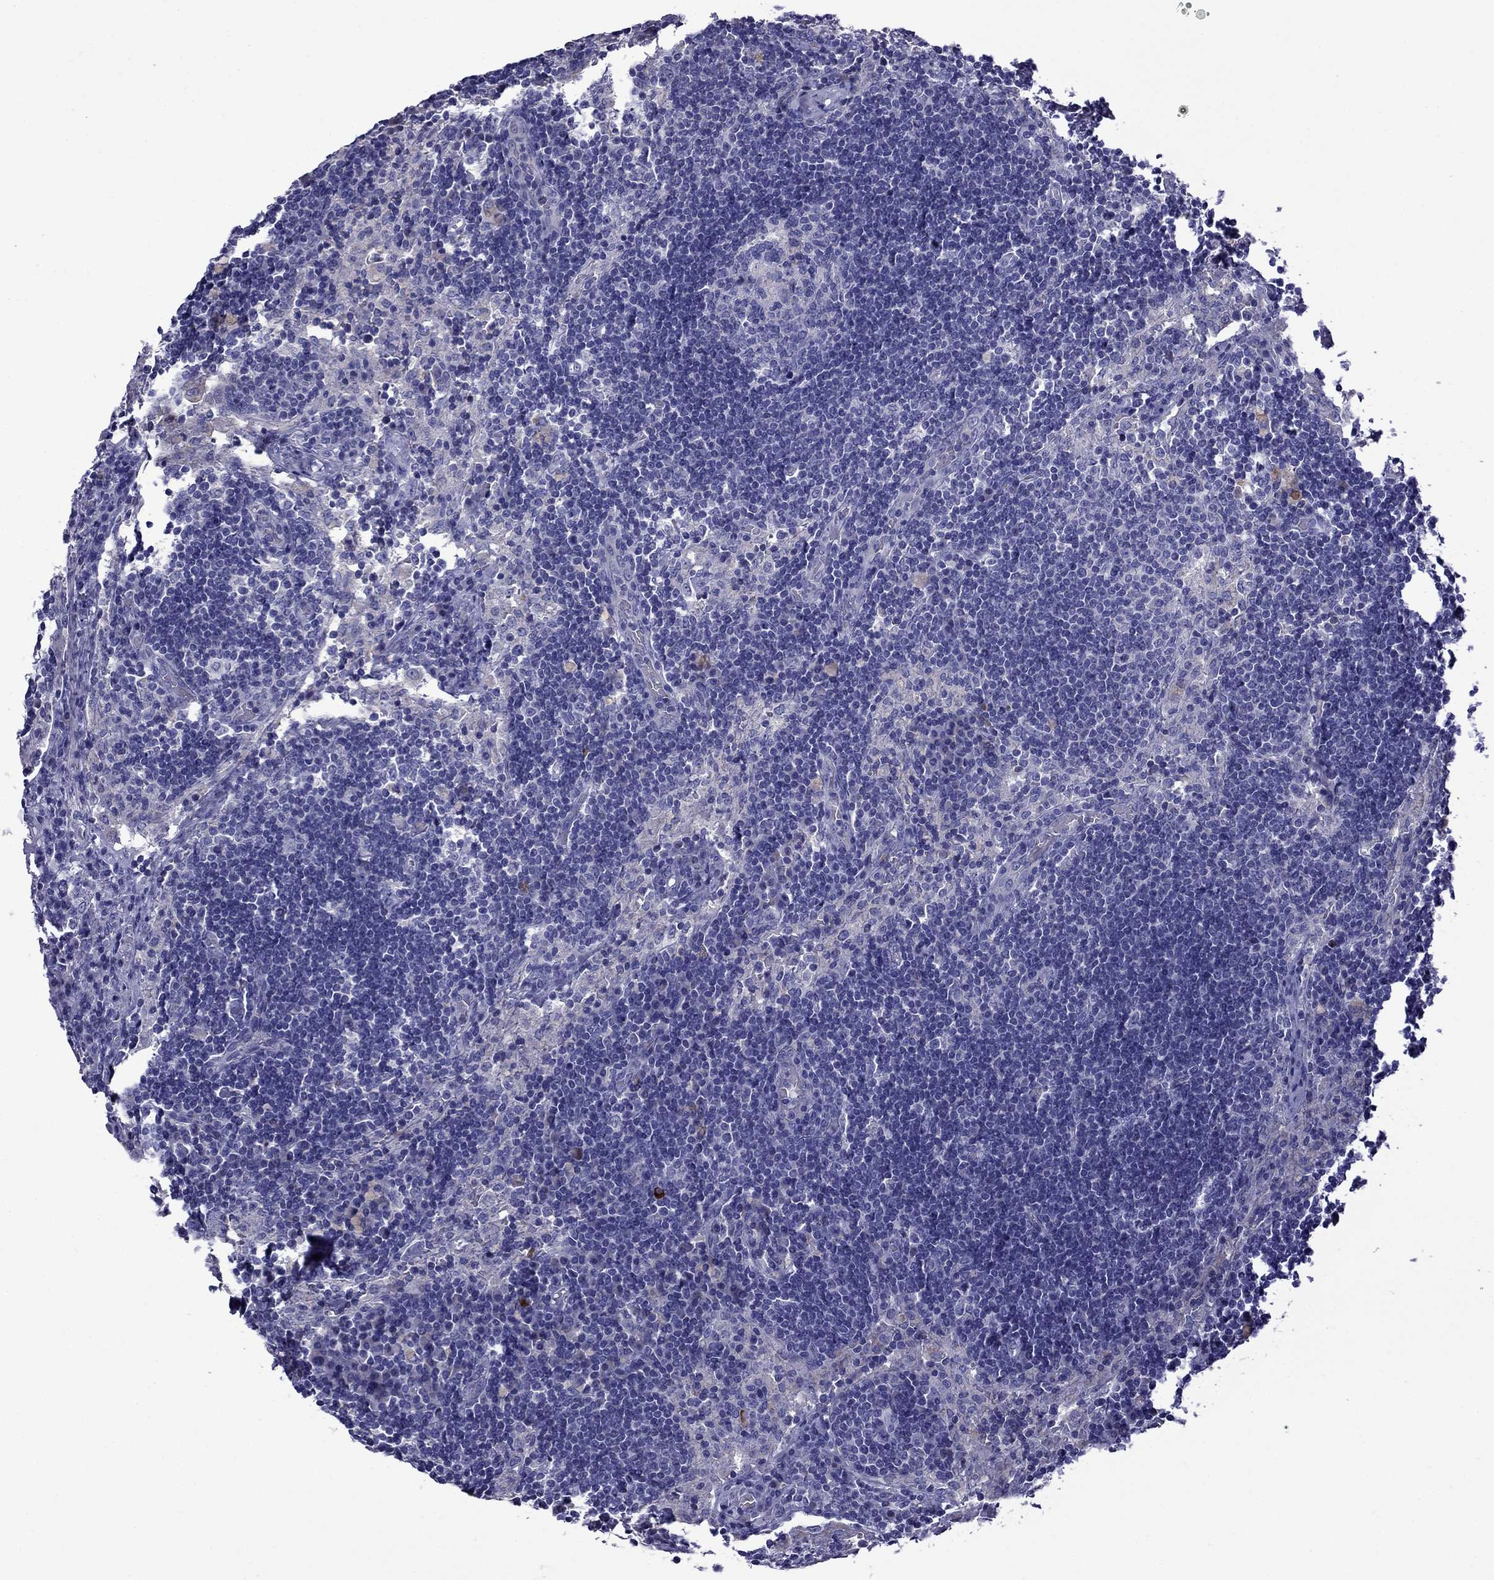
{"staining": {"intensity": "negative", "quantity": "none", "location": "none"}, "tissue": "lymph node", "cell_type": "Germinal center cells", "image_type": "normal", "snomed": [{"axis": "morphology", "description": "Normal tissue, NOS"}, {"axis": "topography", "description": "Lymph node"}], "caption": "Human lymph node stained for a protein using immunohistochemistry (IHC) reveals no expression in germinal center cells.", "gene": "STAR", "patient": {"sex": "male", "age": 63}}